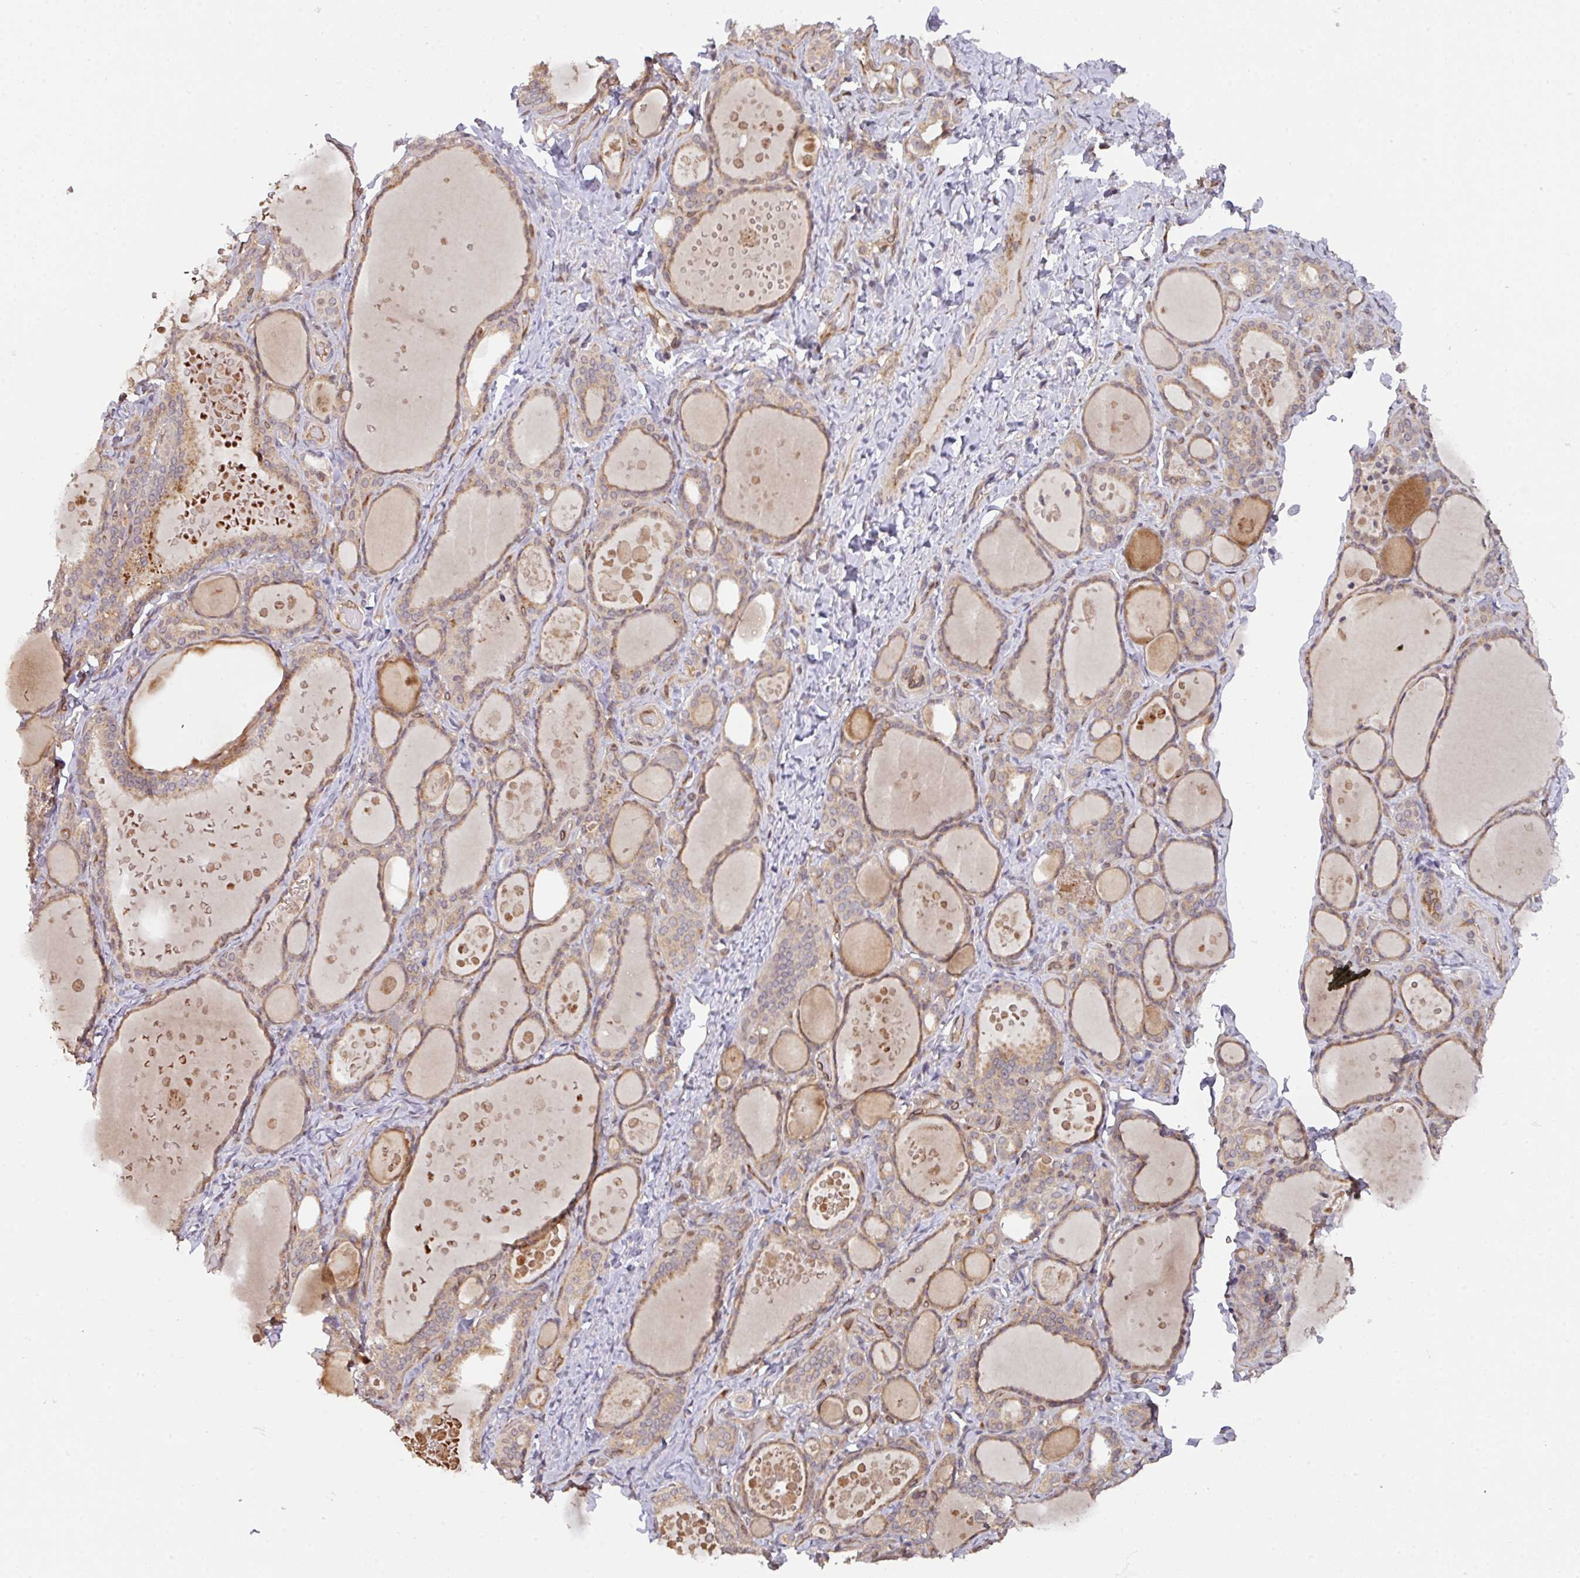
{"staining": {"intensity": "moderate", "quantity": "25%-75%", "location": "cytoplasmic/membranous"}, "tissue": "thyroid gland", "cell_type": "Glandular cells", "image_type": "normal", "snomed": [{"axis": "morphology", "description": "Normal tissue, NOS"}, {"axis": "topography", "description": "Thyroid gland"}], "caption": "Approximately 25%-75% of glandular cells in benign human thyroid gland exhibit moderate cytoplasmic/membranous protein staining as visualized by brown immunohistochemical staining.", "gene": "CYFIP2", "patient": {"sex": "female", "age": 46}}